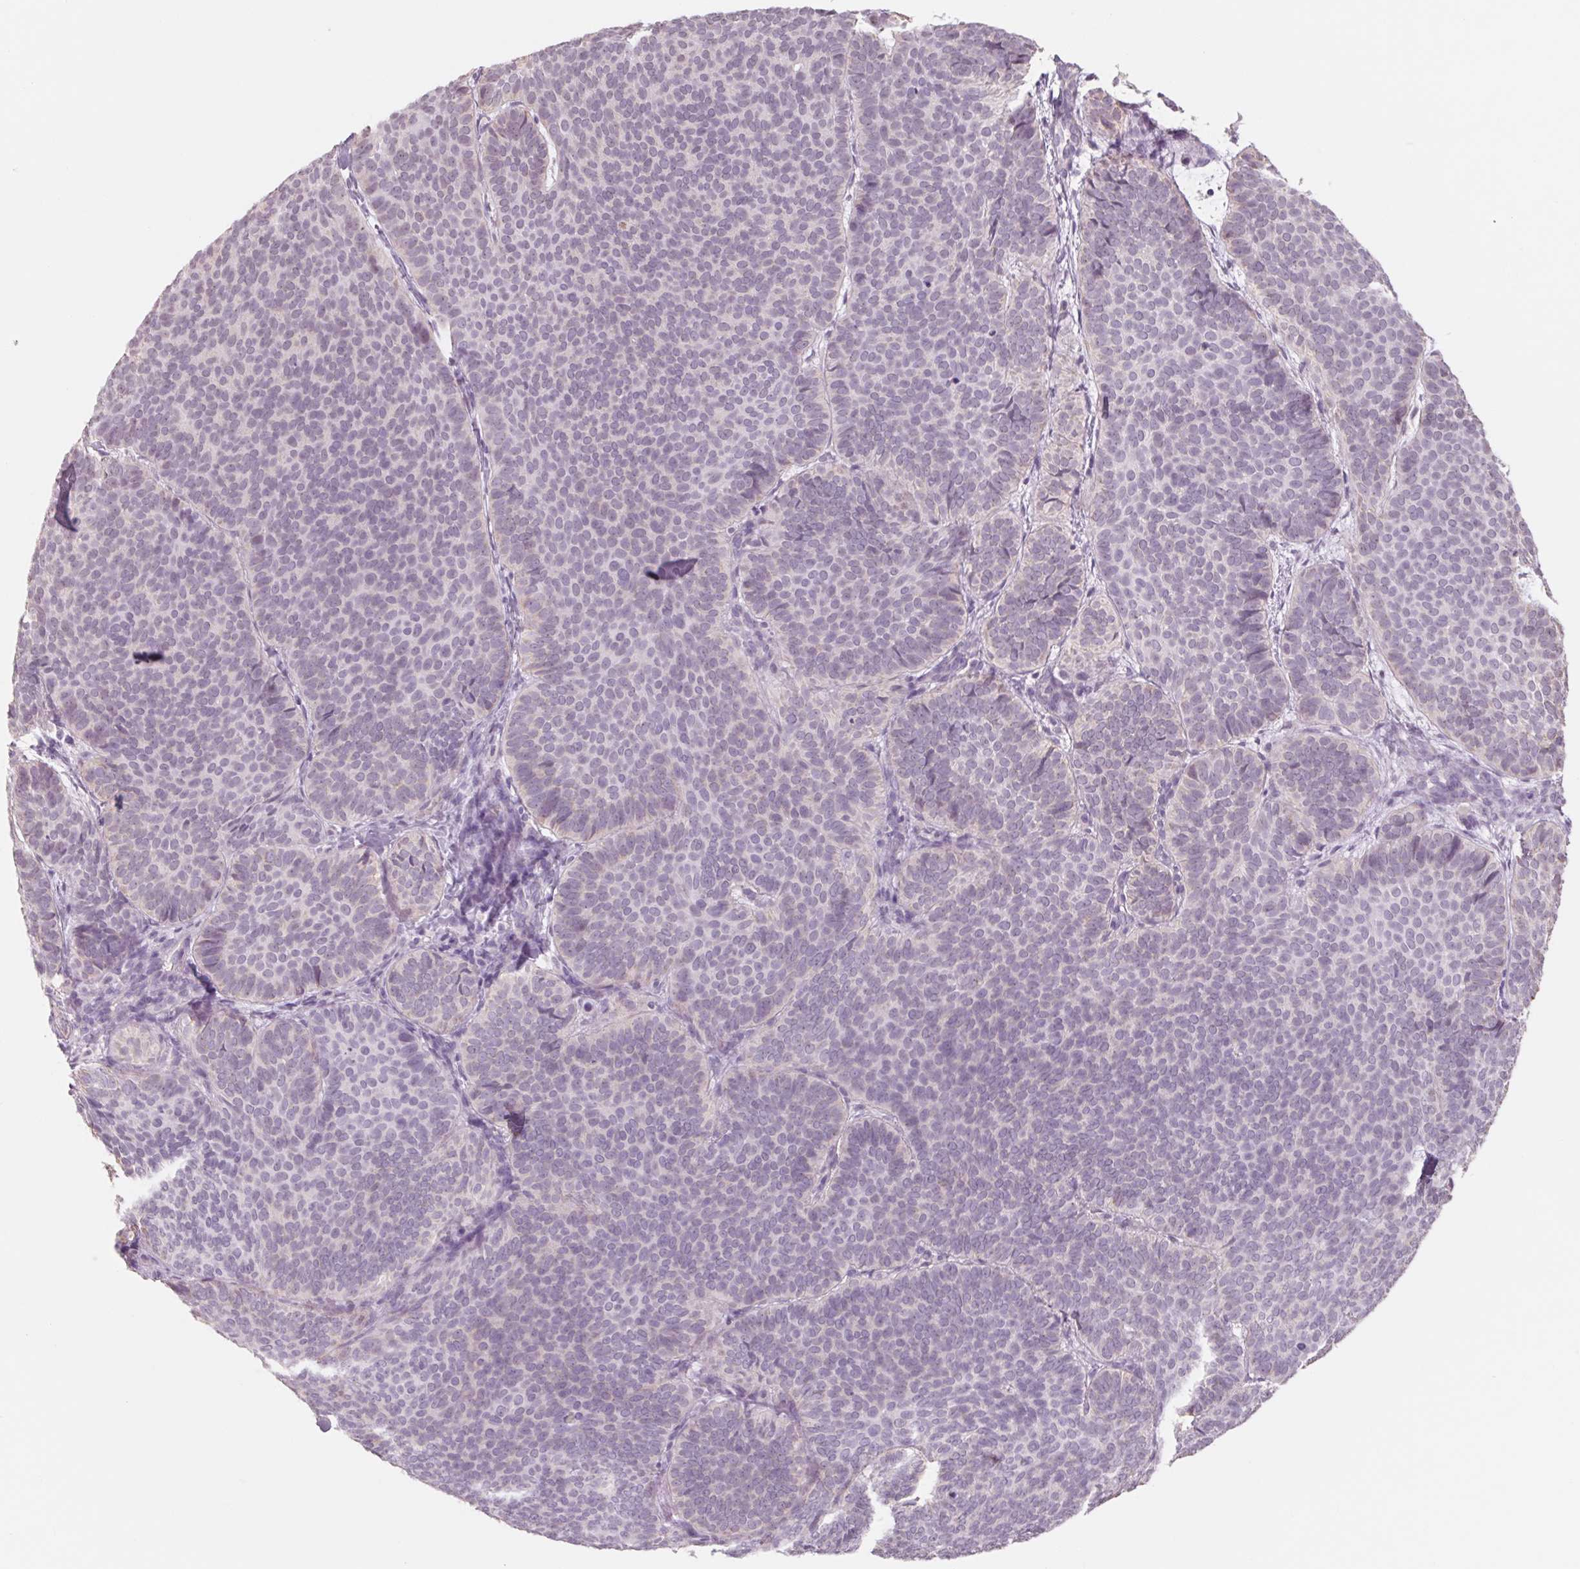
{"staining": {"intensity": "negative", "quantity": "none", "location": "none"}, "tissue": "skin cancer", "cell_type": "Tumor cells", "image_type": "cancer", "snomed": [{"axis": "morphology", "description": "Basal cell carcinoma"}, {"axis": "topography", "description": "Skin"}], "caption": "Human skin basal cell carcinoma stained for a protein using IHC exhibits no positivity in tumor cells.", "gene": "POU1F1", "patient": {"sex": "male", "age": 57}}